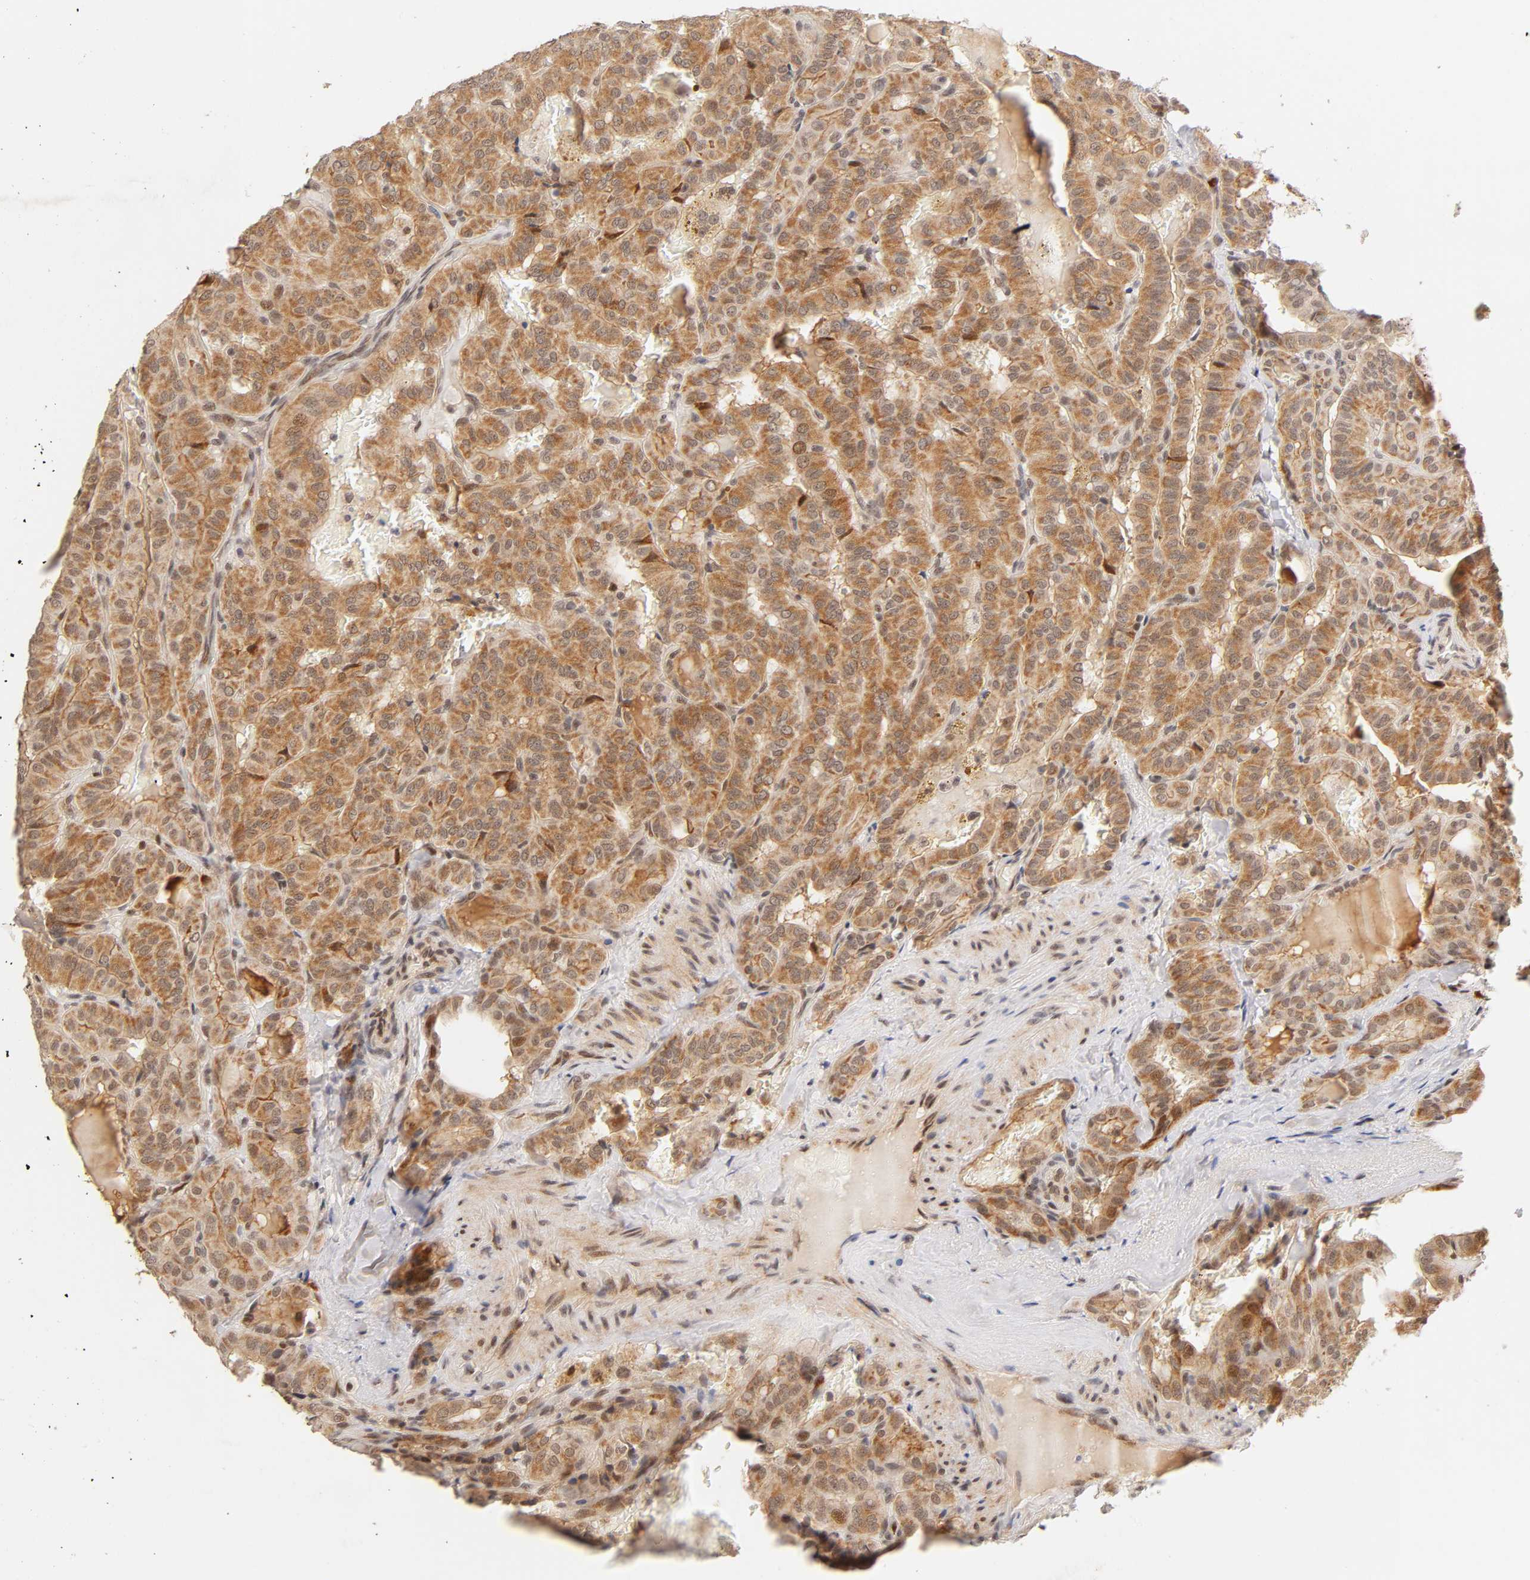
{"staining": {"intensity": "strong", "quantity": ">75%", "location": "cytoplasmic/membranous,nuclear"}, "tissue": "thyroid cancer", "cell_type": "Tumor cells", "image_type": "cancer", "snomed": [{"axis": "morphology", "description": "Papillary adenocarcinoma, NOS"}, {"axis": "topography", "description": "Thyroid gland"}], "caption": "Immunohistochemical staining of human papillary adenocarcinoma (thyroid) demonstrates high levels of strong cytoplasmic/membranous and nuclear positivity in approximately >75% of tumor cells.", "gene": "TAF10", "patient": {"sex": "male", "age": 77}}